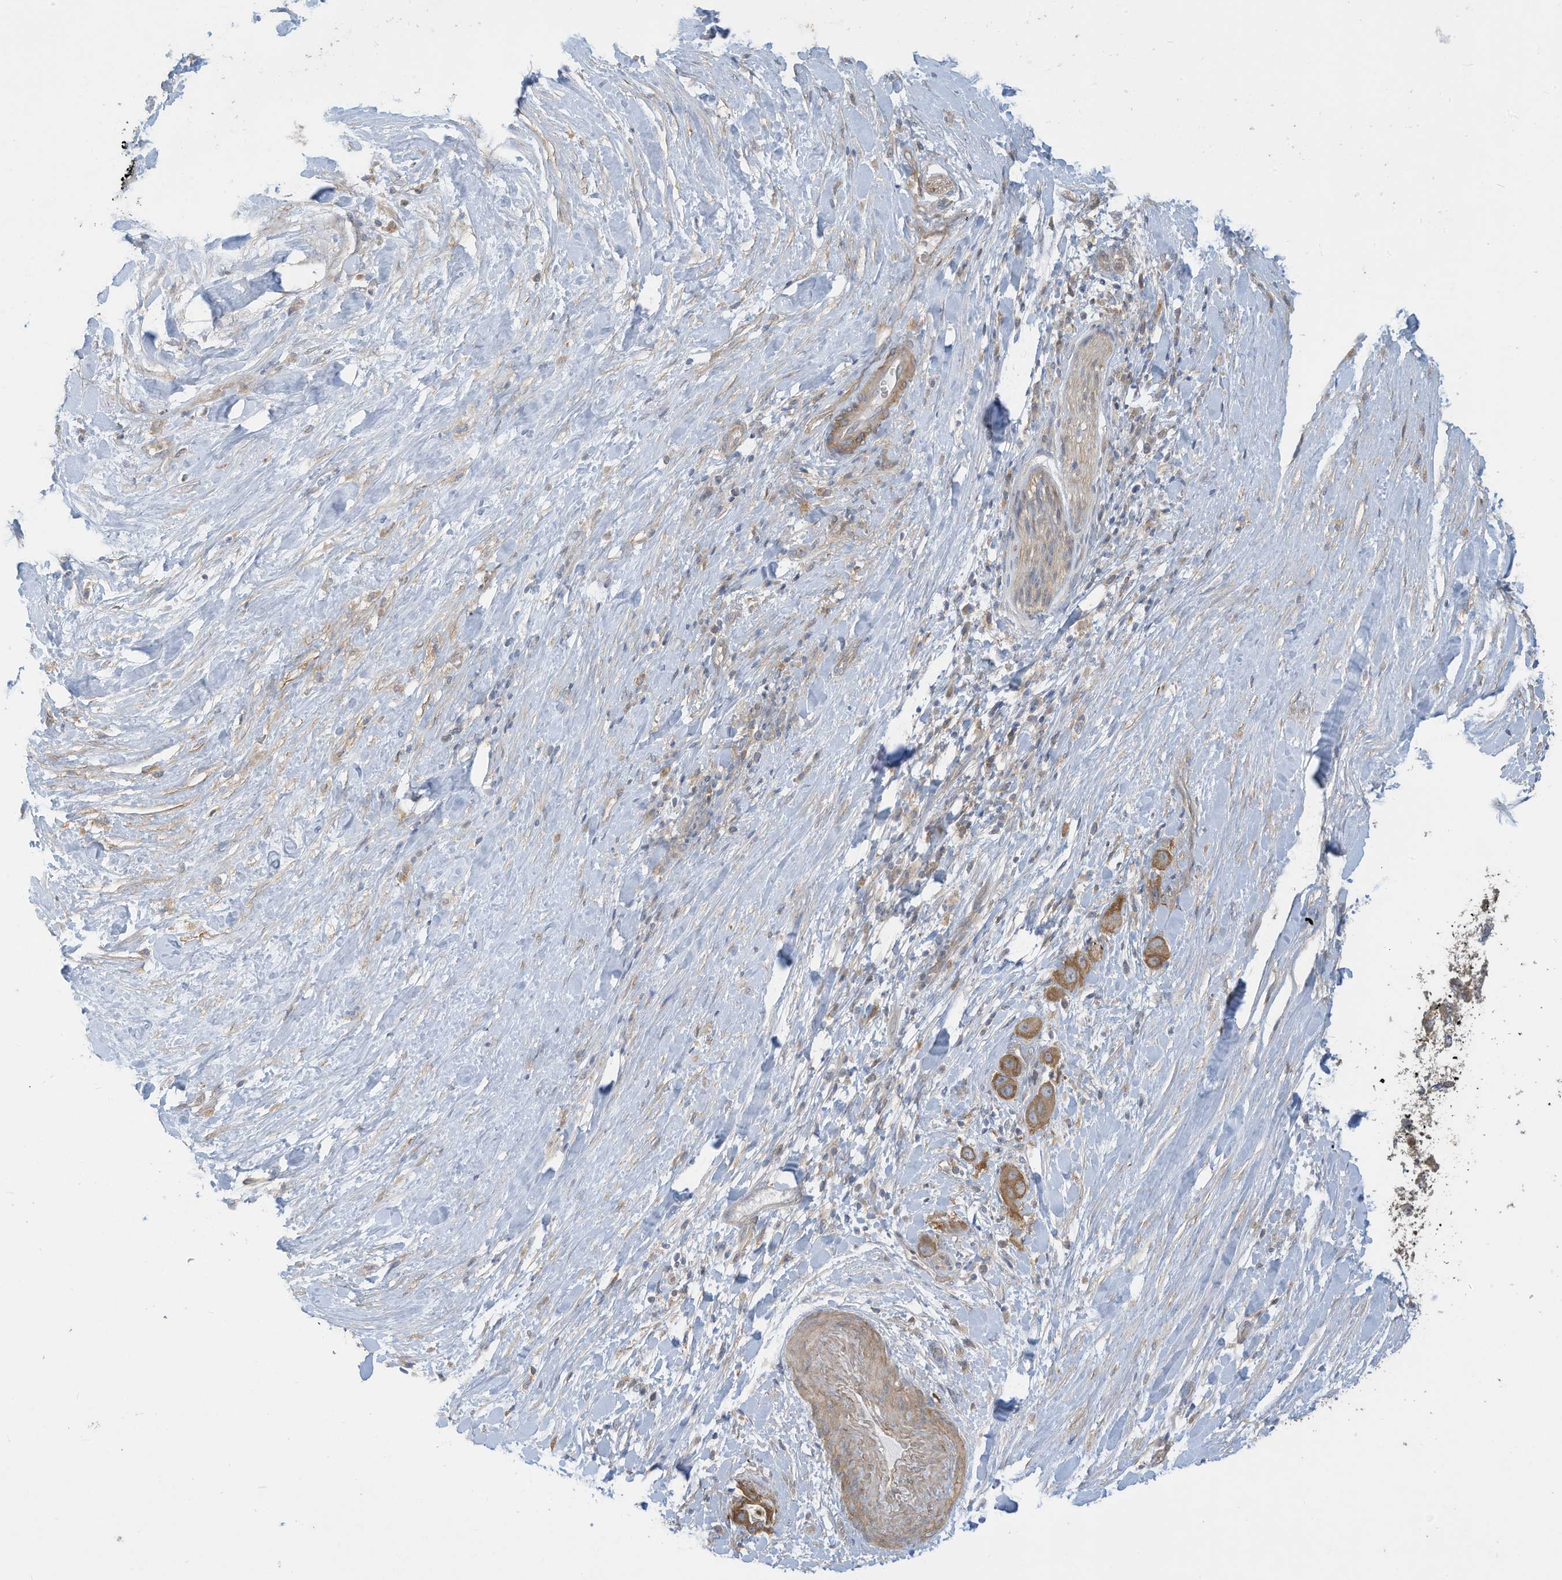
{"staining": {"intensity": "moderate", "quantity": ">75%", "location": "cytoplasmic/membranous"}, "tissue": "liver cancer", "cell_type": "Tumor cells", "image_type": "cancer", "snomed": [{"axis": "morphology", "description": "Cholangiocarcinoma"}, {"axis": "topography", "description": "Liver"}], "caption": "Protein staining of cholangiocarcinoma (liver) tissue exhibits moderate cytoplasmic/membranous positivity in about >75% of tumor cells.", "gene": "ADI1", "patient": {"sex": "female", "age": 52}}